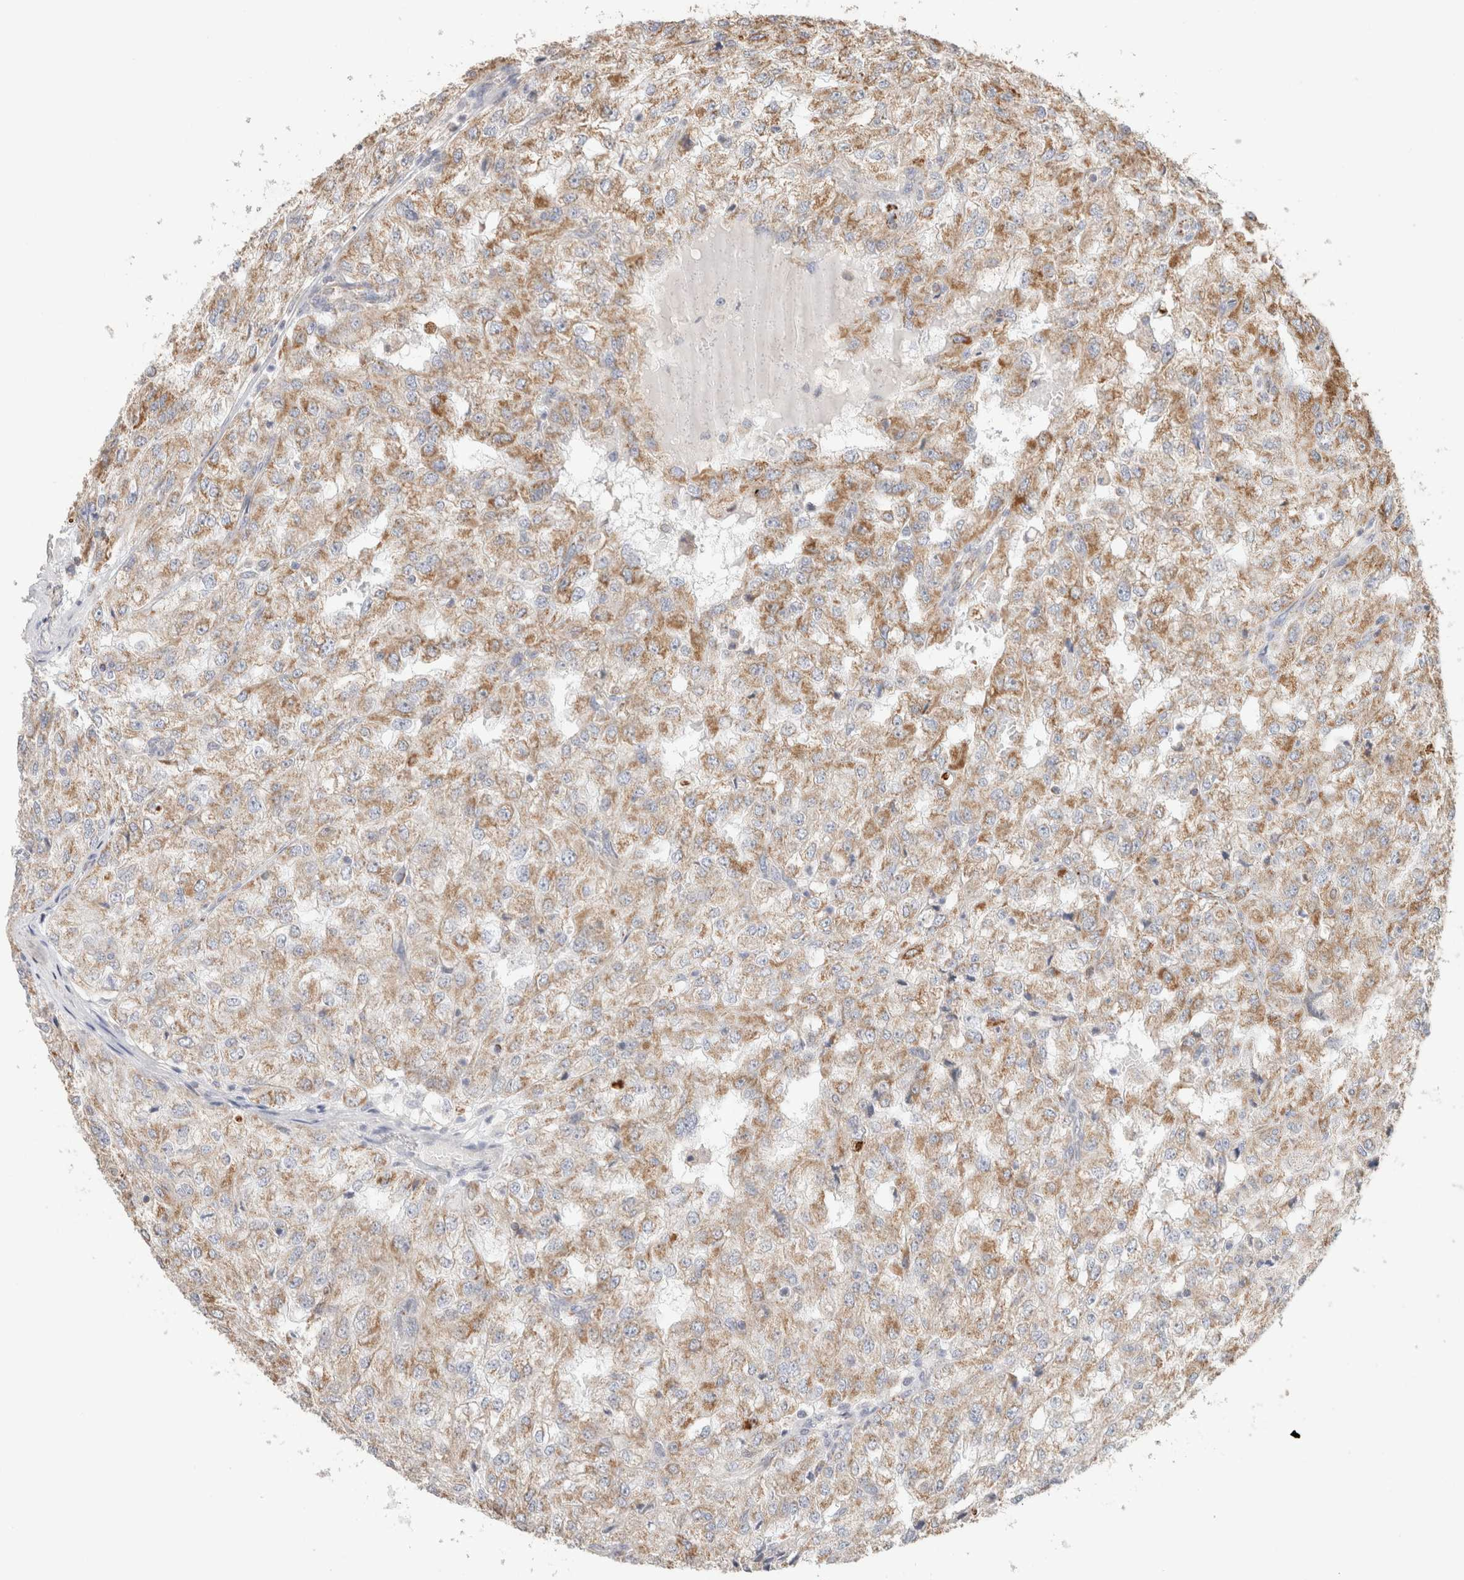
{"staining": {"intensity": "weak", "quantity": ">75%", "location": "cytoplasmic/membranous"}, "tissue": "renal cancer", "cell_type": "Tumor cells", "image_type": "cancer", "snomed": [{"axis": "morphology", "description": "Adenocarcinoma, NOS"}, {"axis": "topography", "description": "Kidney"}], "caption": "Immunohistochemistry (IHC) staining of renal cancer (adenocarcinoma), which demonstrates low levels of weak cytoplasmic/membranous positivity in approximately >75% of tumor cells indicating weak cytoplasmic/membranous protein positivity. The staining was performed using DAB (3,3'-diaminobenzidine) (brown) for protein detection and nuclei were counterstained in hematoxylin (blue).", "gene": "C1QBP", "patient": {"sex": "female", "age": 54}}